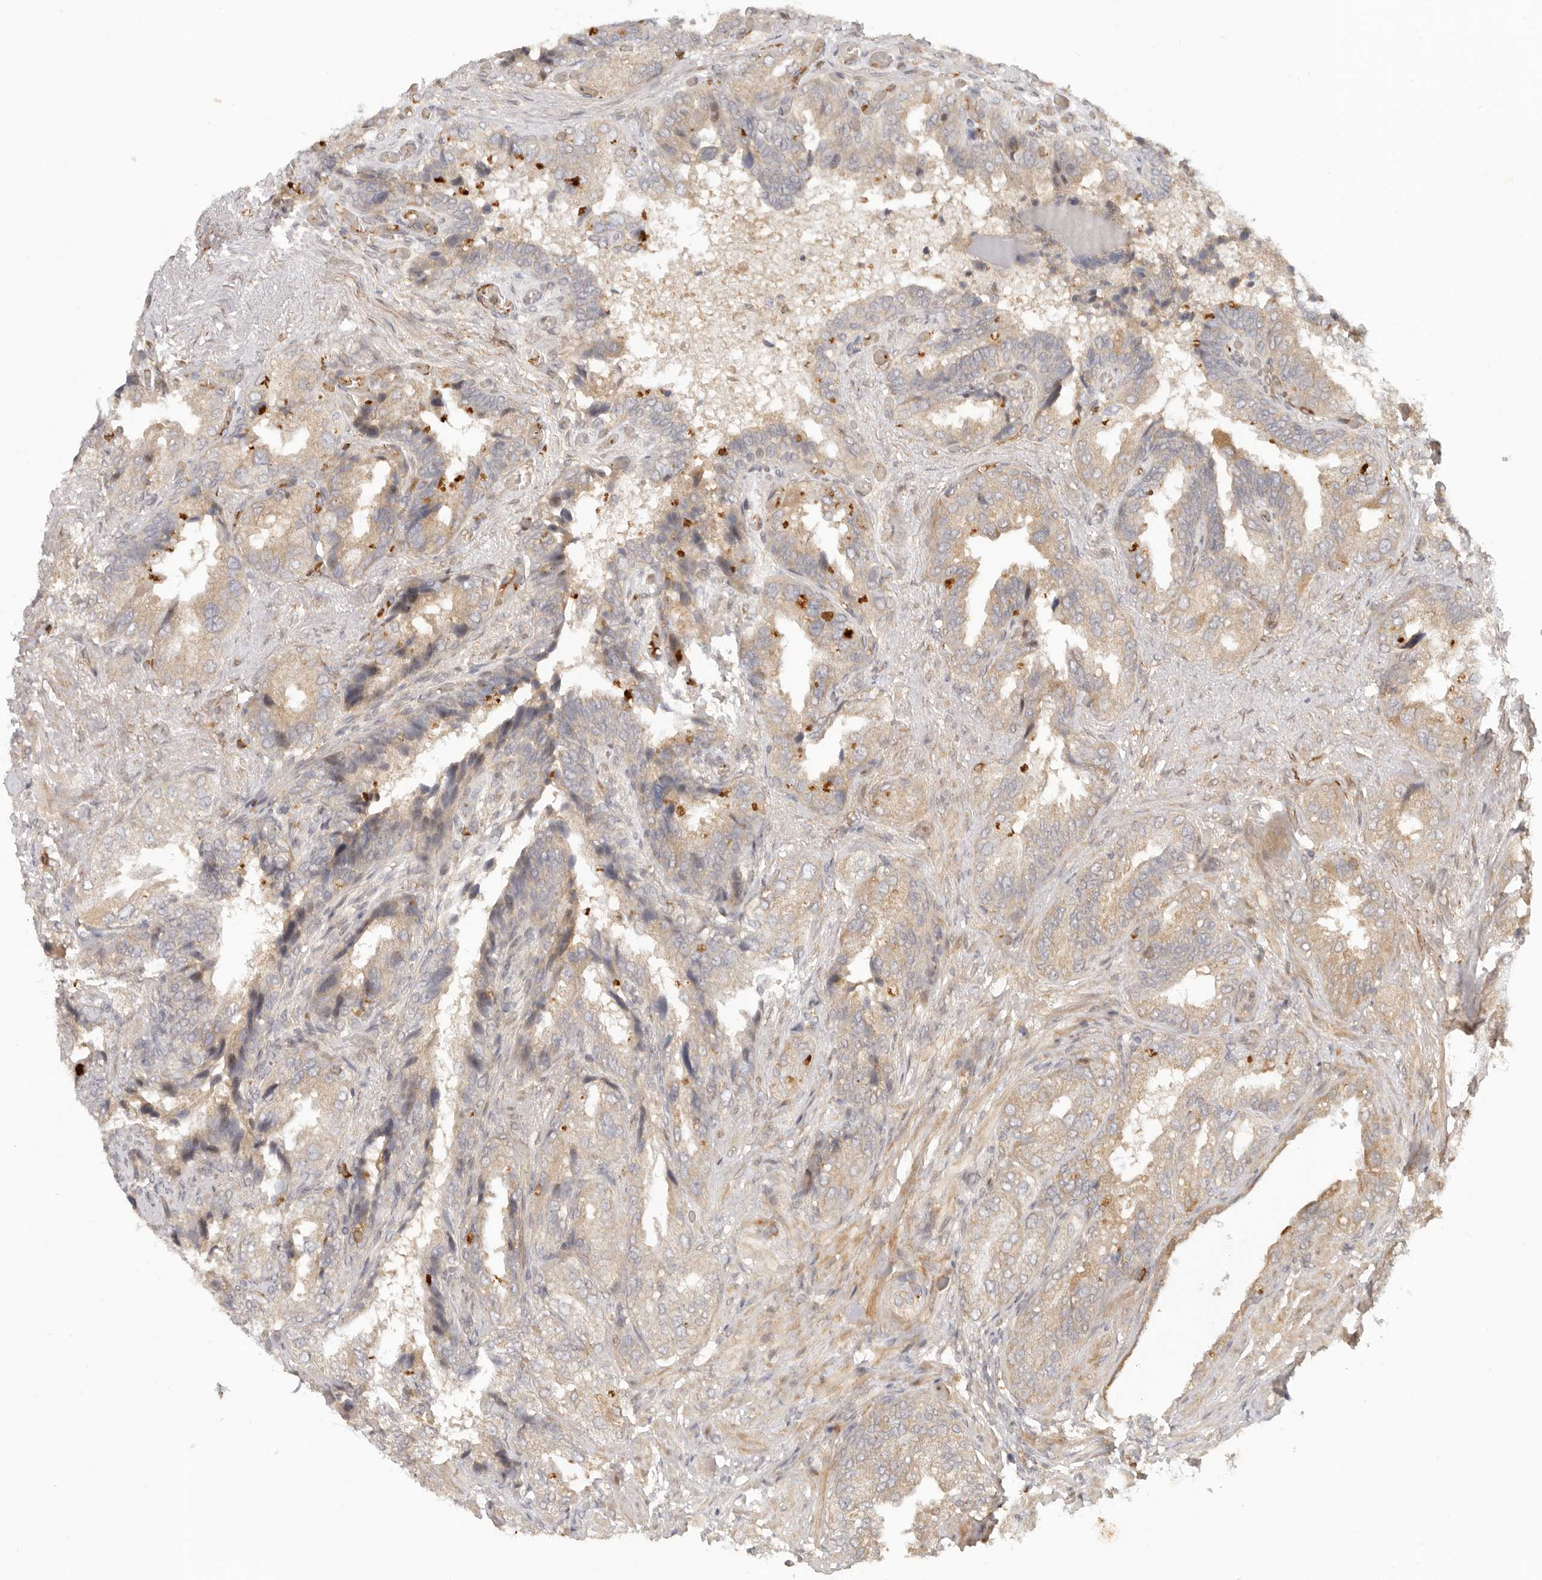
{"staining": {"intensity": "moderate", "quantity": "25%-75%", "location": "cytoplasmic/membranous"}, "tissue": "seminal vesicle", "cell_type": "Glandular cells", "image_type": "normal", "snomed": [{"axis": "morphology", "description": "Normal tissue, NOS"}, {"axis": "topography", "description": "Seminal veicle"}, {"axis": "topography", "description": "Peripheral nerve tissue"}], "caption": "Protein expression analysis of normal human seminal vesicle reveals moderate cytoplasmic/membranous staining in about 25%-75% of glandular cells. (DAB = brown stain, brightfield microscopy at high magnification).", "gene": "AHDC1", "patient": {"sex": "male", "age": 63}}